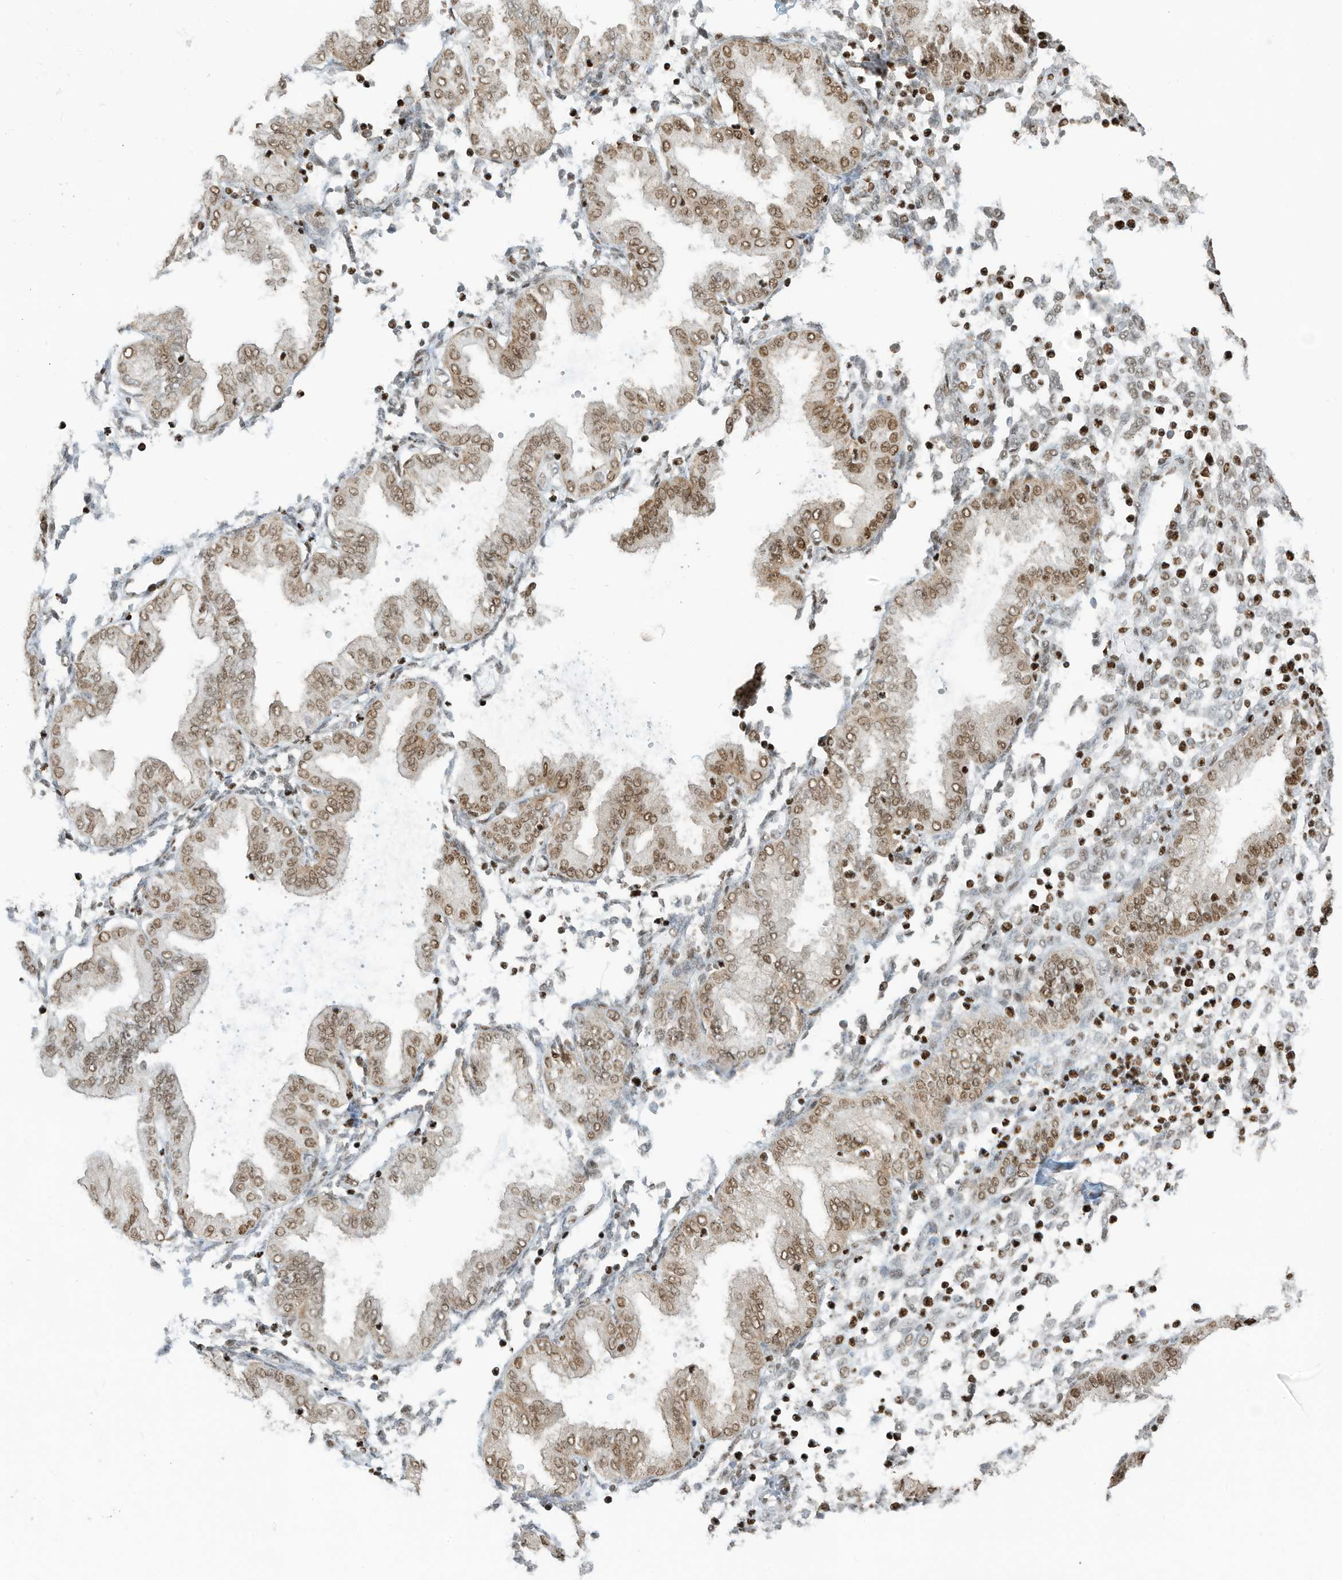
{"staining": {"intensity": "moderate", "quantity": "<25%", "location": "nuclear"}, "tissue": "endometrium", "cell_type": "Cells in endometrial stroma", "image_type": "normal", "snomed": [{"axis": "morphology", "description": "Normal tissue, NOS"}, {"axis": "topography", "description": "Endometrium"}], "caption": "Immunohistochemistry (IHC) image of unremarkable endometrium: human endometrium stained using immunohistochemistry demonstrates low levels of moderate protein expression localized specifically in the nuclear of cells in endometrial stroma, appearing as a nuclear brown color.", "gene": "SAMD15", "patient": {"sex": "female", "age": 53}}